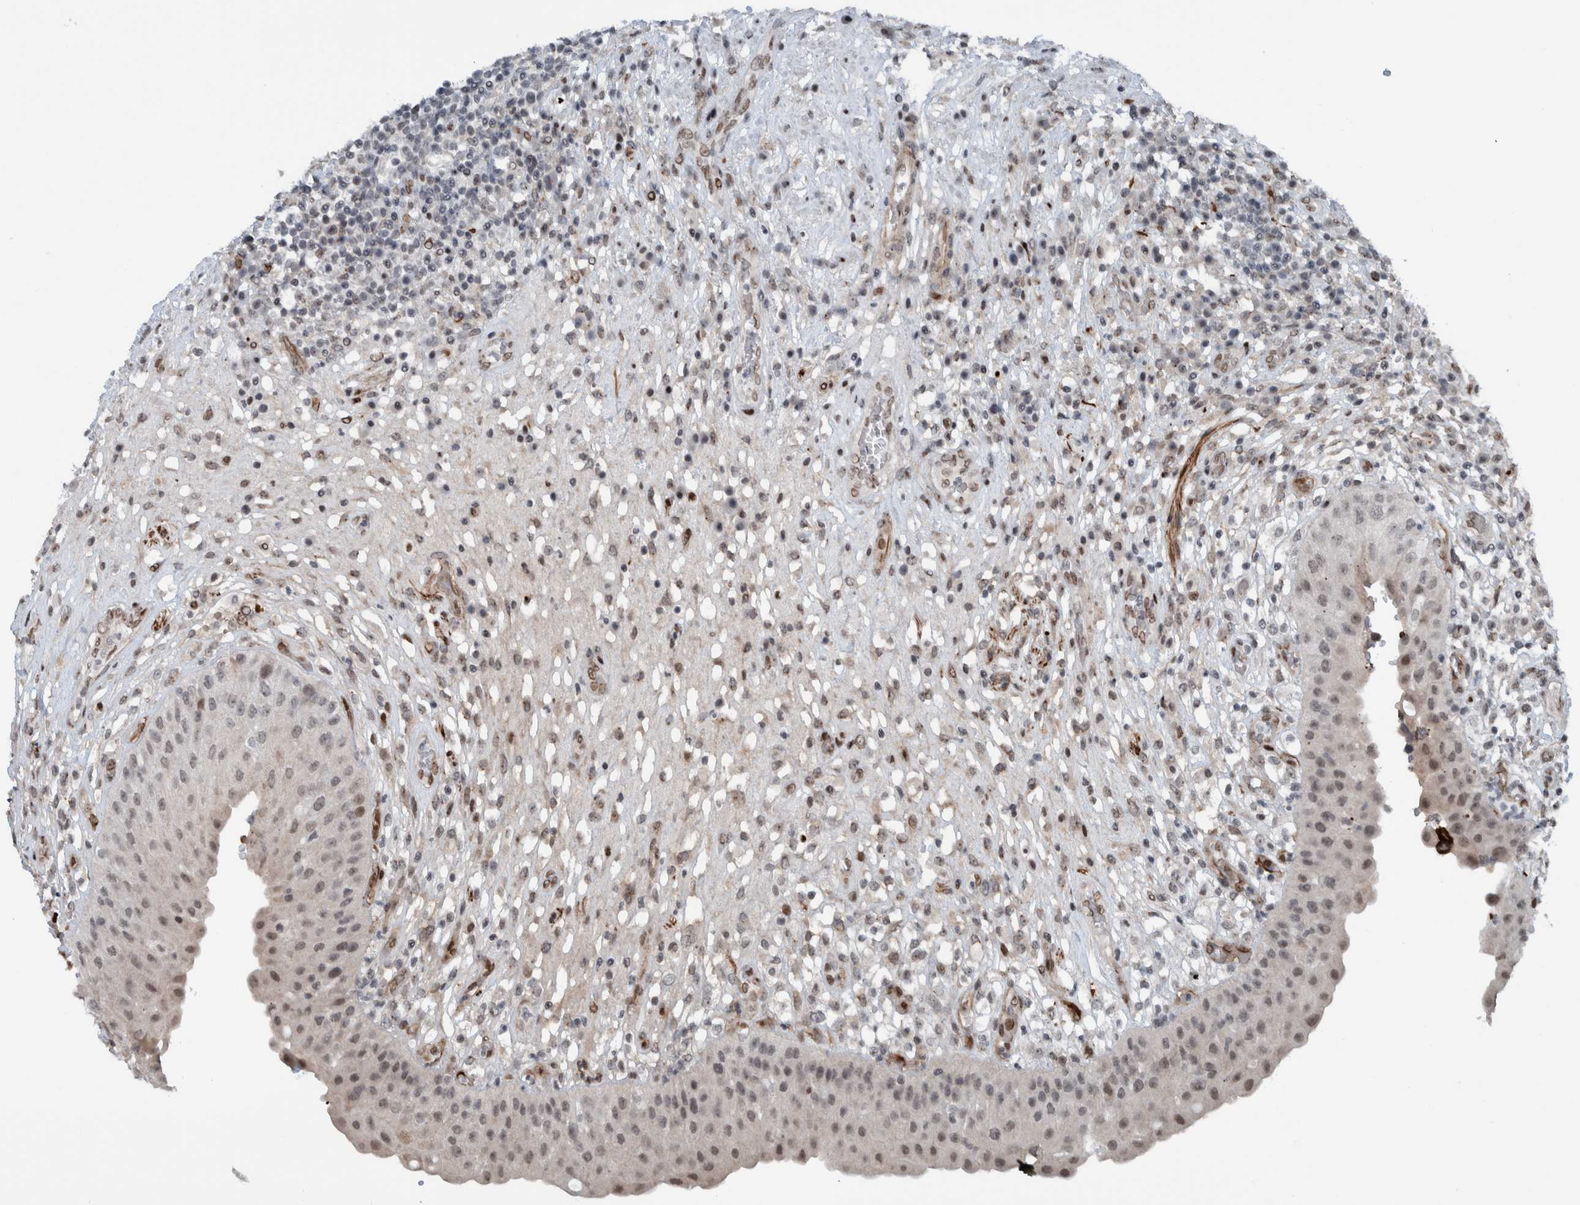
{"staining": {"intensity": "moderate", "quantity": "<25%", "location": "nuclear"}, "tissue": "urinary bladder", "cell_type": "Urothelial cells", "image_type": "normal", "snomed": [{"axis": "morphology", "description": "Normal tissue, NOS"}, {"axis": "topography", "description": "Urinary bladder"}], "caption": "A high-resolution photomicrograph shows immunohistochemistry (IHC) staining of normal urinary bladder, which exhibits moderate nuclear expression in about <25% of urothelial cells.", "gene": "ZNF366", "patient": {"sex": "female", "age": 62}}